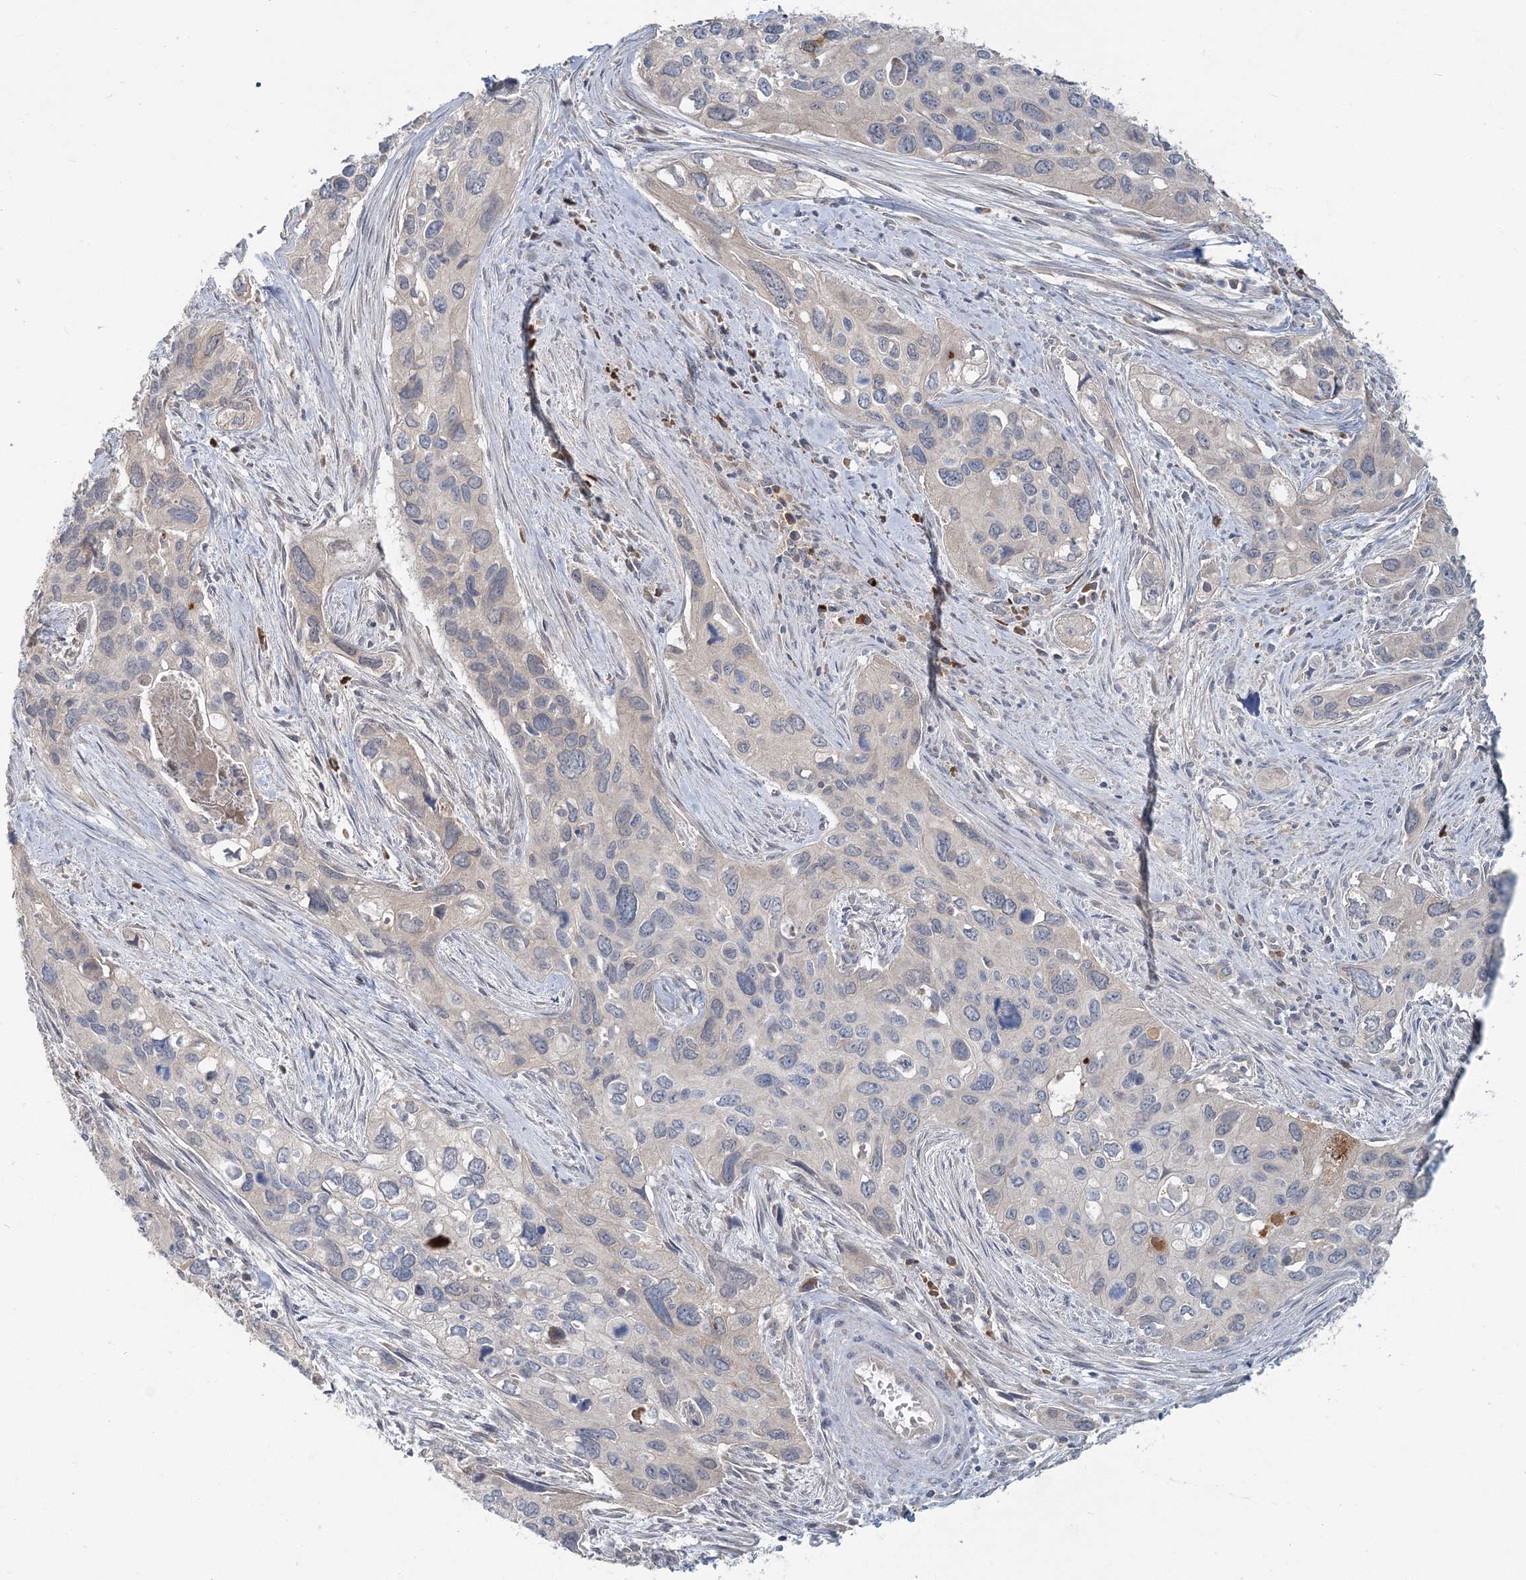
{"staining": {"intensity": "negative", "quantity": "none", "location": "none"}, "tissue": "cervical cancer", "cell_type": "Tumor cells", "image_type": "cancer", "snomed": [{"axis": "morphology", "description": "Squamous cell carcinoma, NOS"}, {"axis": "topography", "description": "Cervix"}], "caption": "DAB immunohistochemical staining of human cervical cancer (squamous cell carcinoma) exhibits no significant staining in tumor cells.", "gene": "RNF25", "patient": {"sex": "female", "age": 55}}